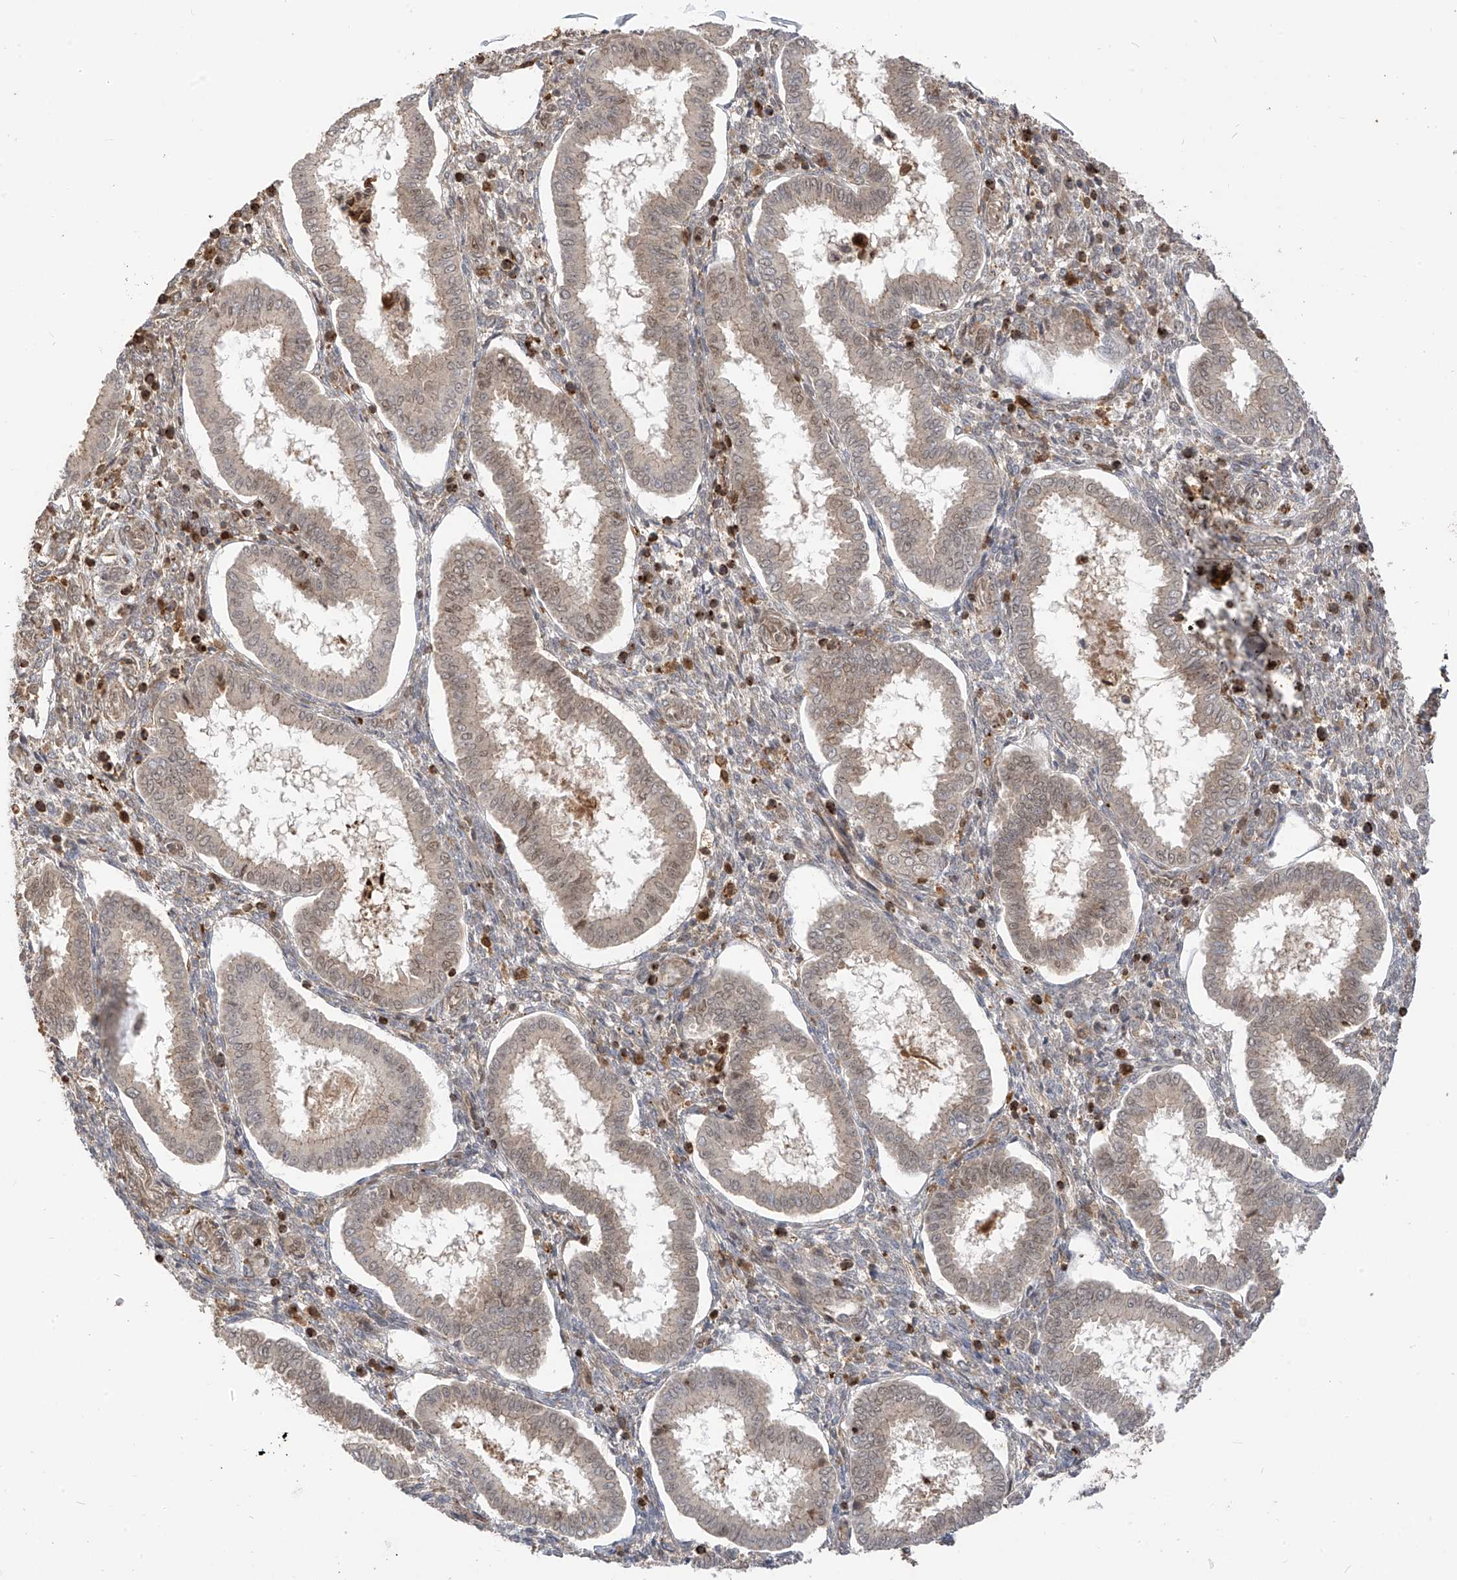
{"staining": {"intensity": "moderate", "quantity": "25%-75%", "location": "cytoplasmic/membranous"}, "tissue": "endometrium", "cell_type": "Cells in endometrial stroma", "image_type": "normal", "snomed": [{"axis": "morphology", "description": "Normal tissue, NOS"}, {"axis": "topography", "description": "Endometrium"}], "caption": "IHC of unremarkable human endometrium demonstrates medium levels of moderate cytoplasmic/membranous staining in about 25%-75% of cells in endometrial stroma.", "gene": "ATAD2B", "patient": {"sex": "female", "age": 24}}